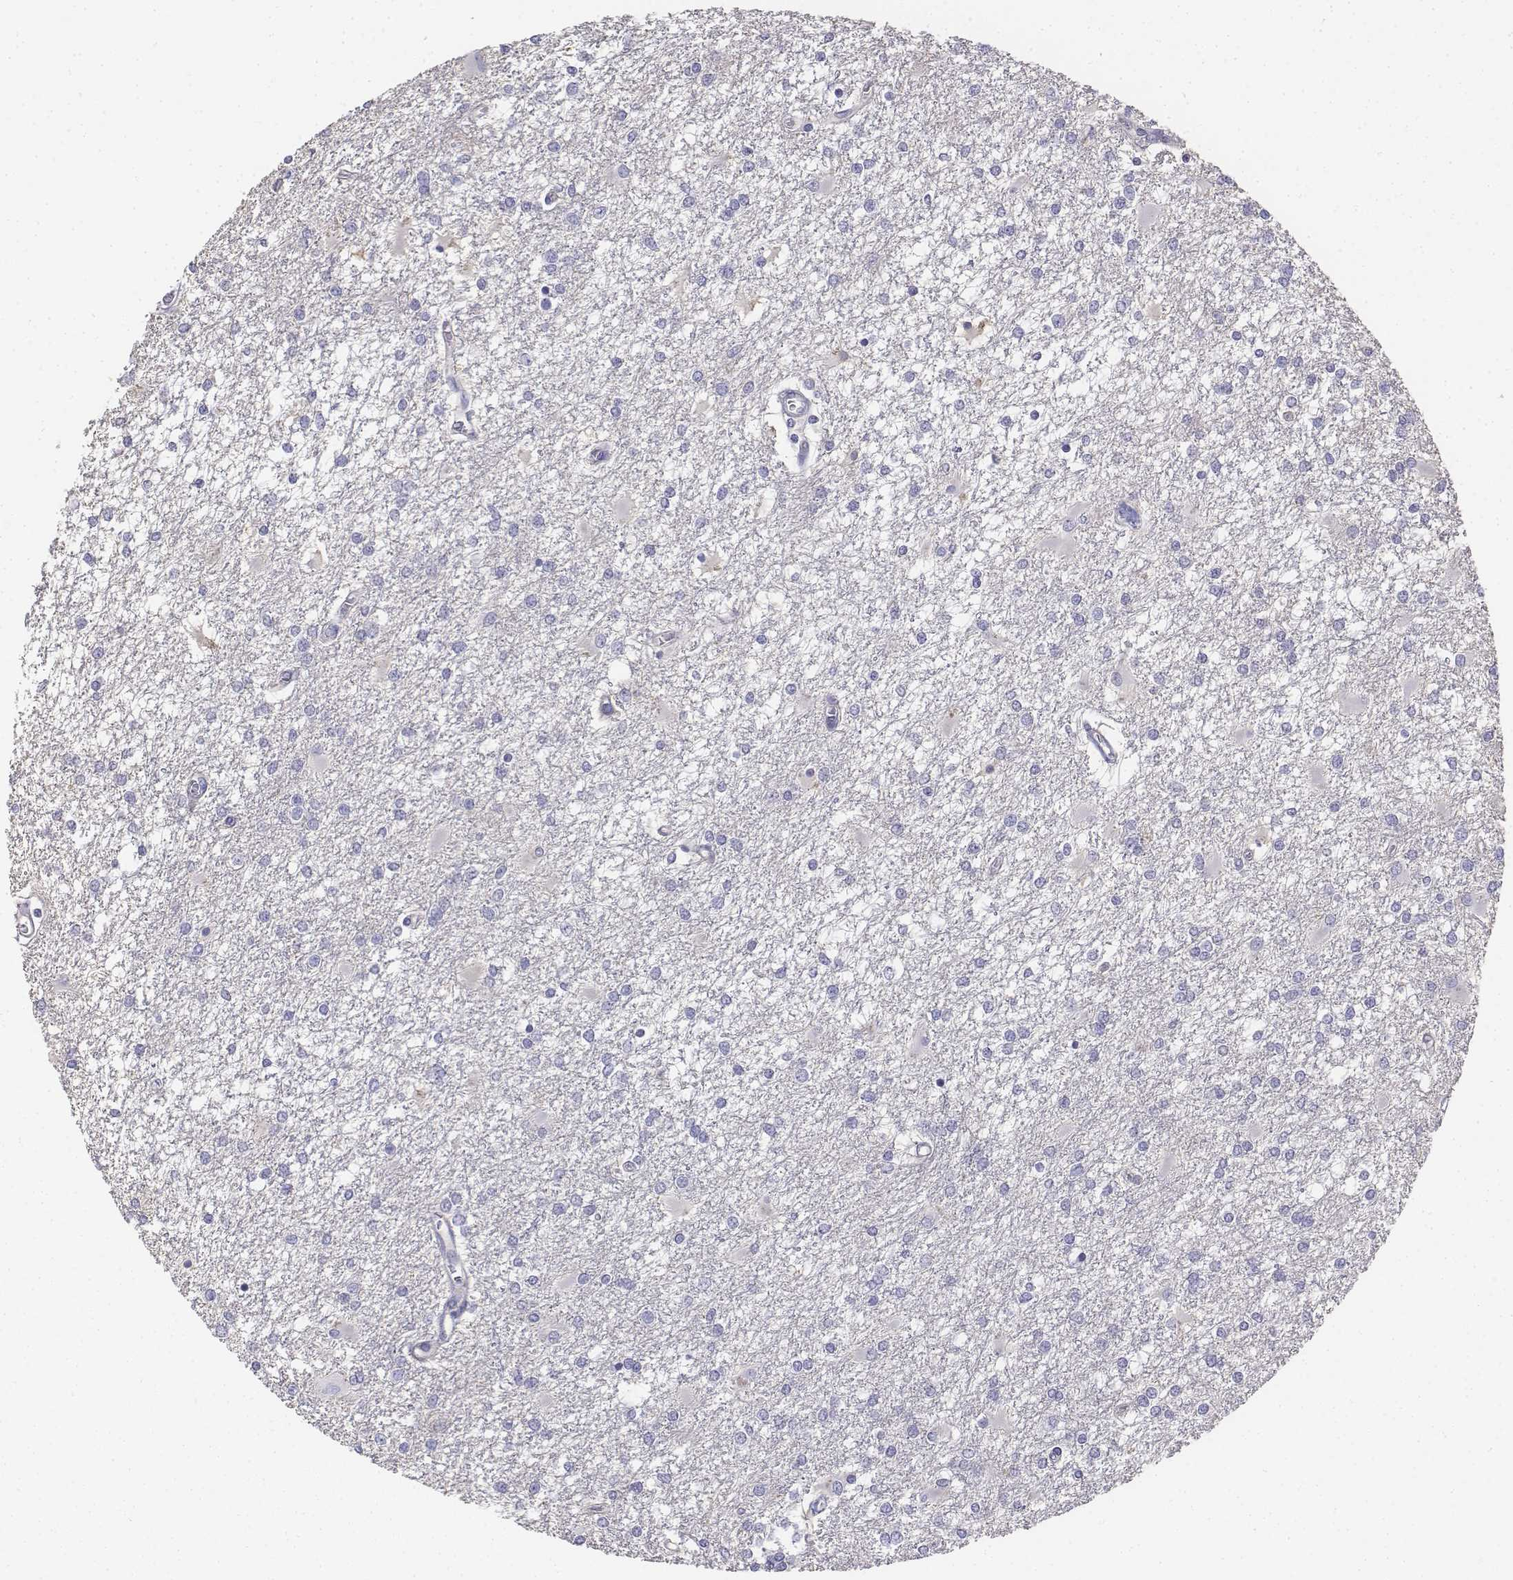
{"staining": {"intensity": "negative", "quantity": "none", "location": "none"}, "tissue": "glioma", "cell_type": "Tumor cells", "image_type": "cancer", "snomed": [{"axis": "morphology", "description": "Glioma, malignant, High grade"}, {"axis": "topography", "description": "Cerebral cortex"}], "caption": "Protein analysis of glioma shows no significant positivity in tumor cells.", "gene": "LGSN", "patient": {"sex": "male", "age": 79}}